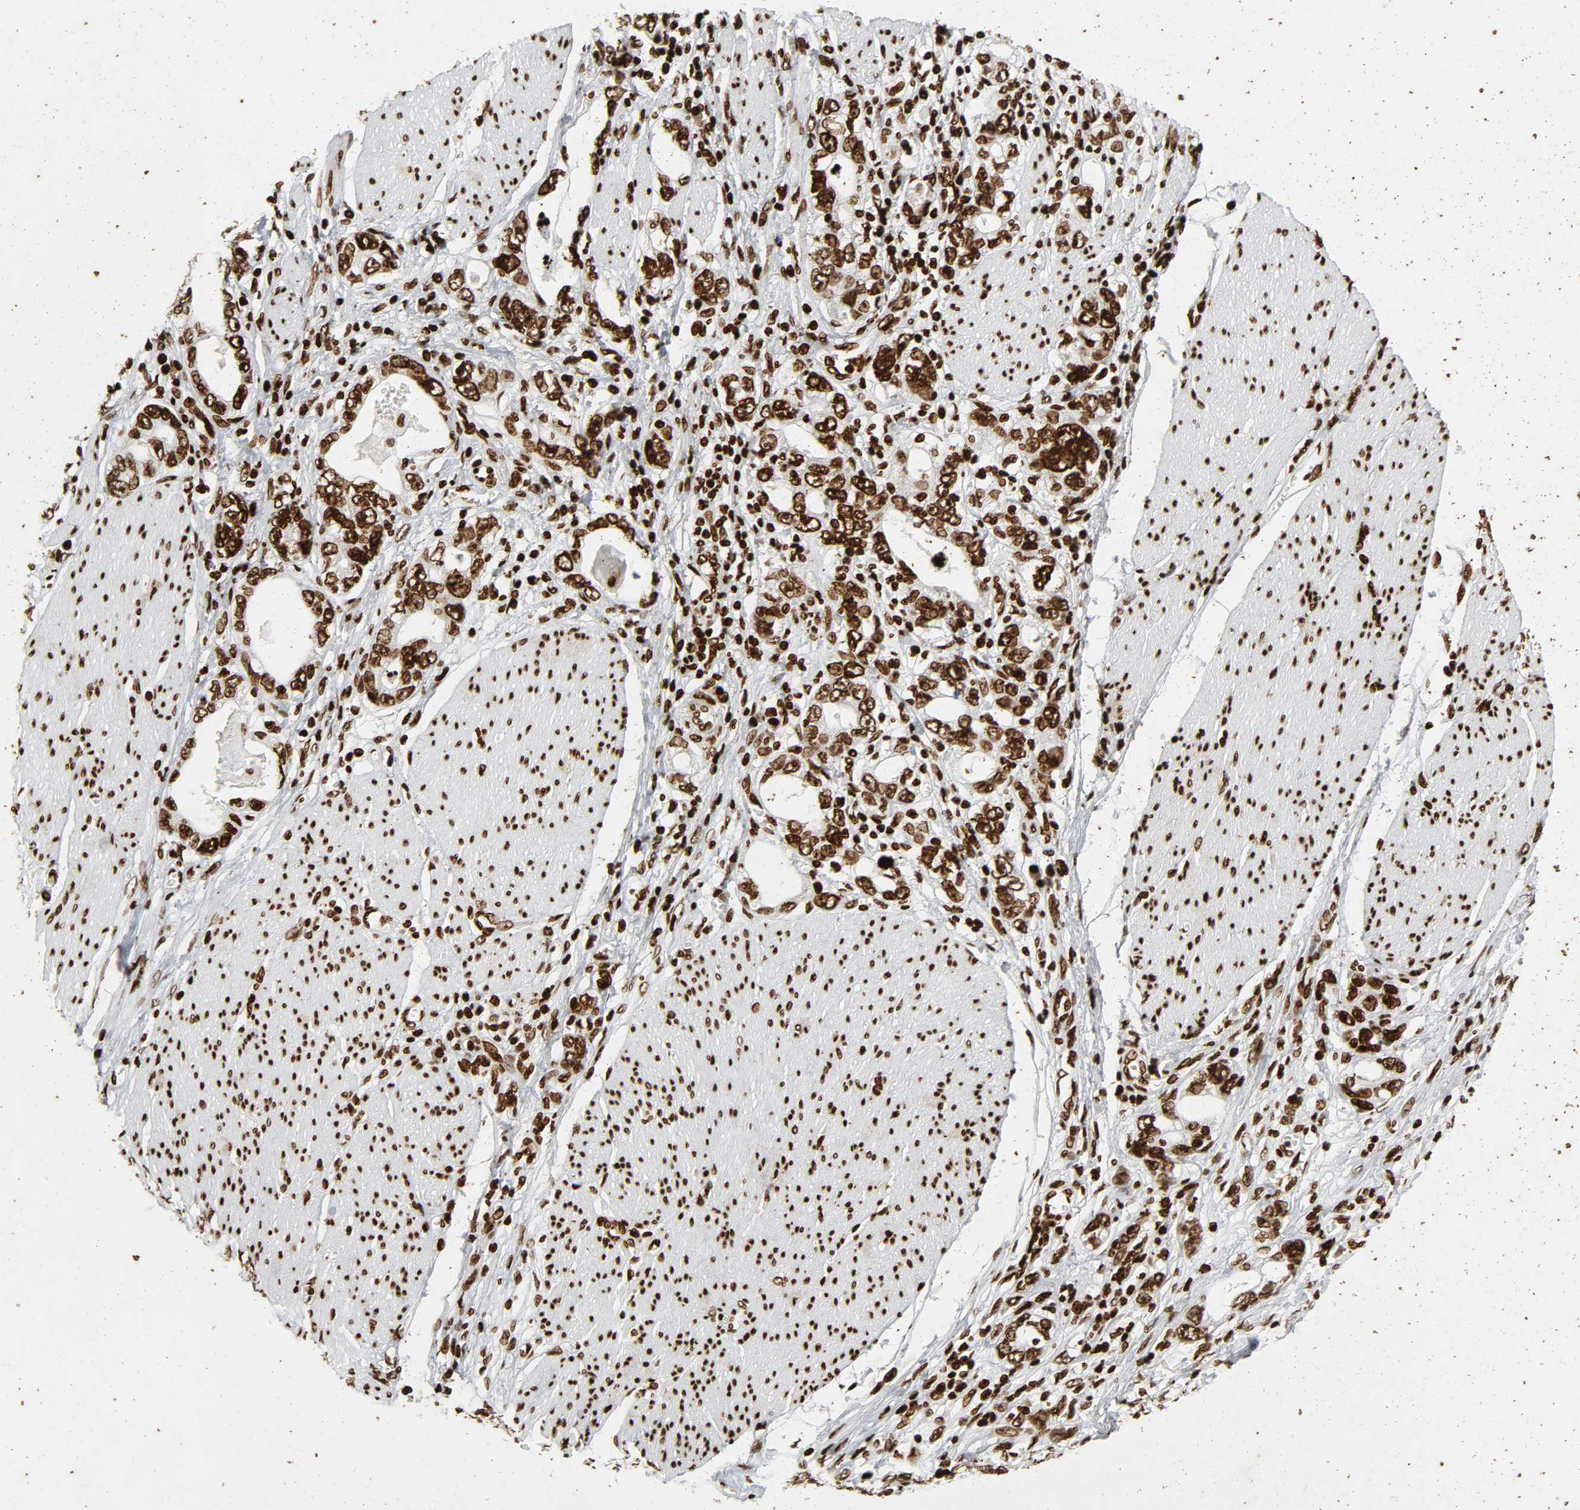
{"staining": {"intensity": "strong", "quantity": ">75%", "location": "nuclear"}, "tissue": "stomach cancer", "cell_type": "Tumor cells", "image_type": "cancer", "snomed": [{"axis": "morphology", "description": "Adenocarcinoma, NOS"}, {"axis": "topography", "description": "Stomach, lower"}], "caption": "The immunohistochemical stain labels strong nuclear positivity in tumor cells of adenocarcinoma (stomach) tissue.", "gene": "RXRA", "patient": {"sex": "female", "age": 93}}